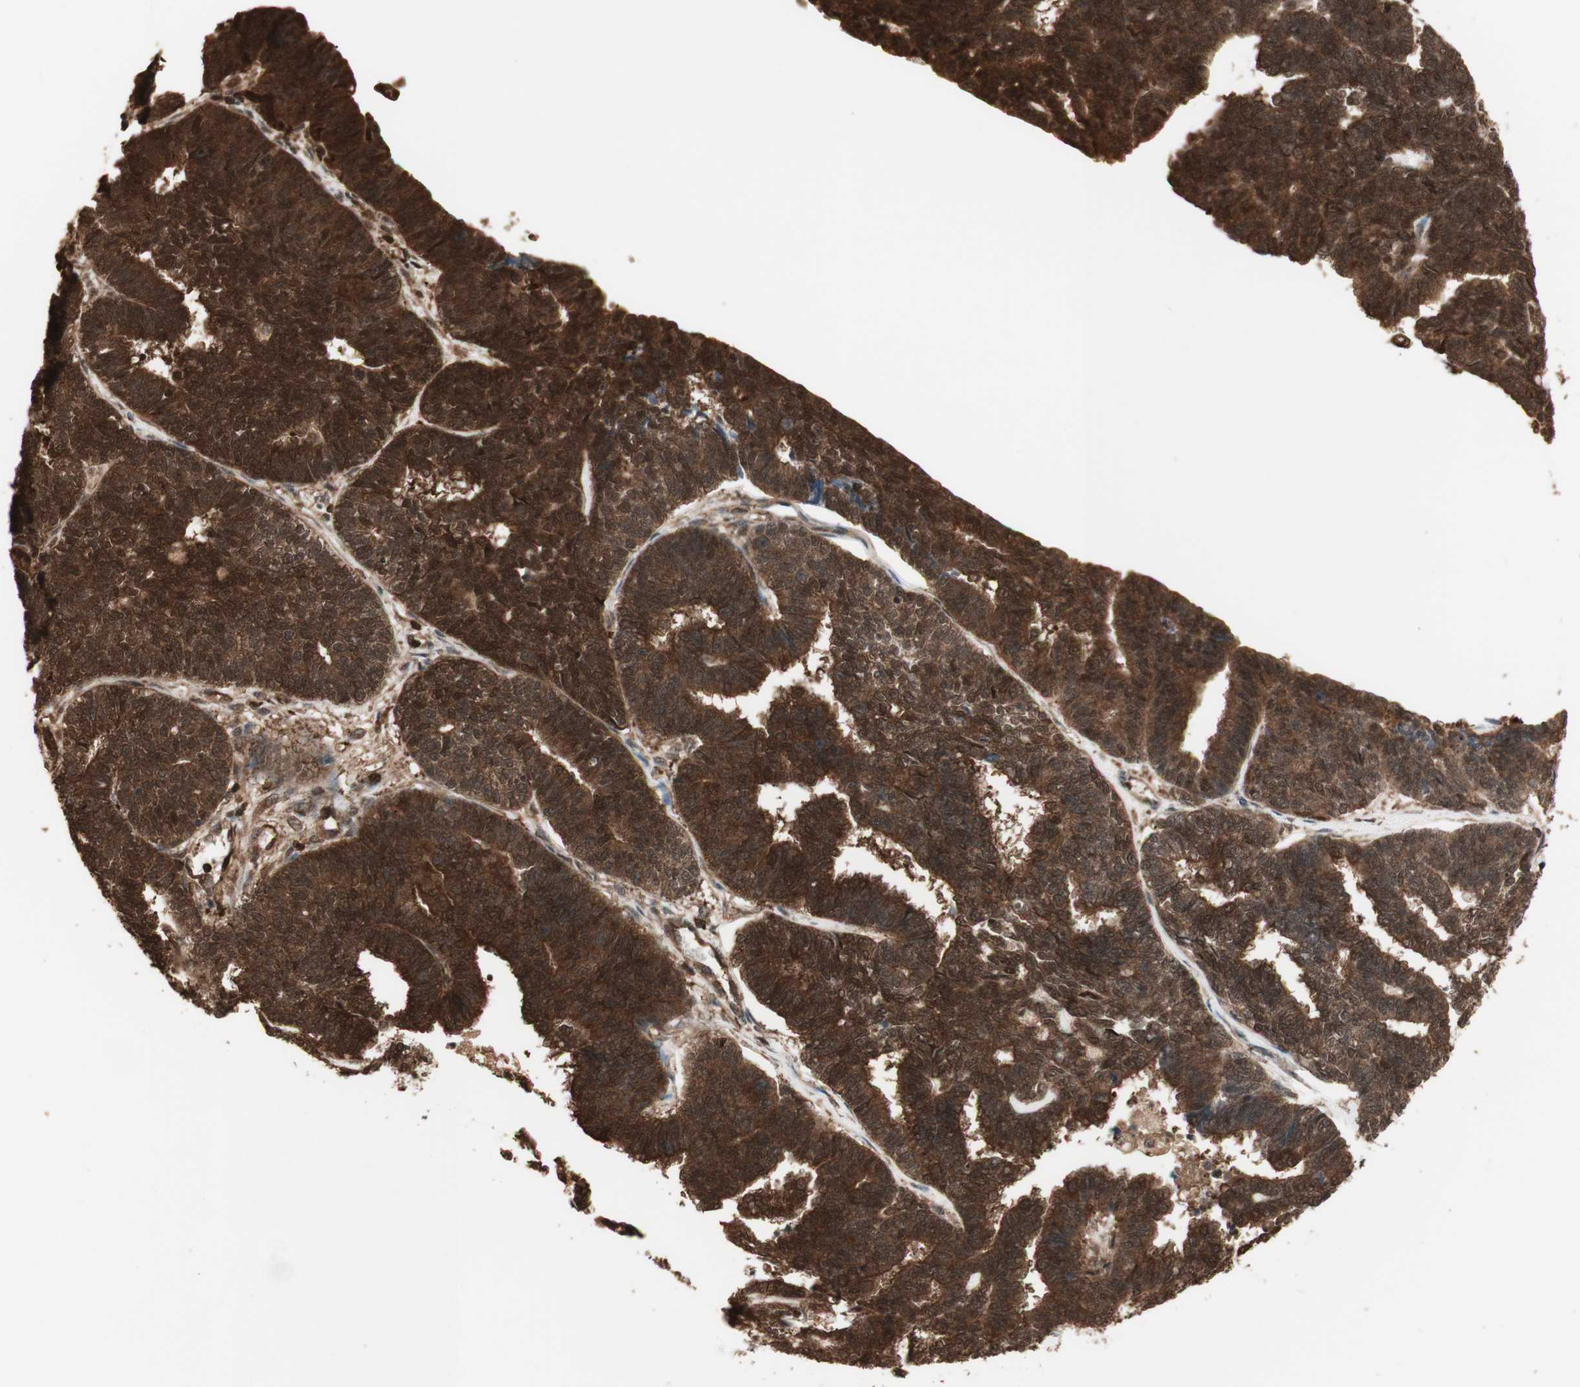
{"staining": {"intensity": "strong", "quantity": ">75%", "location": "cytoplasmic/membranous,nuclear"}, "tissue": "endometrial cancer", "cell_type": "Tumor cells", "image_type": "cancer", "snomed": [{"axis": "morphology", "description": "Adenocarcinoma, NOS"}, {"axis": "topography", "description": "Endometrium"}], "caption": "Human adenocarcinoma (endometrial) stained with a protein marker exhibits strong staining in tumor cells.", "gene": "YWHAB", "patient": {"sex": "female", "age": 70}}